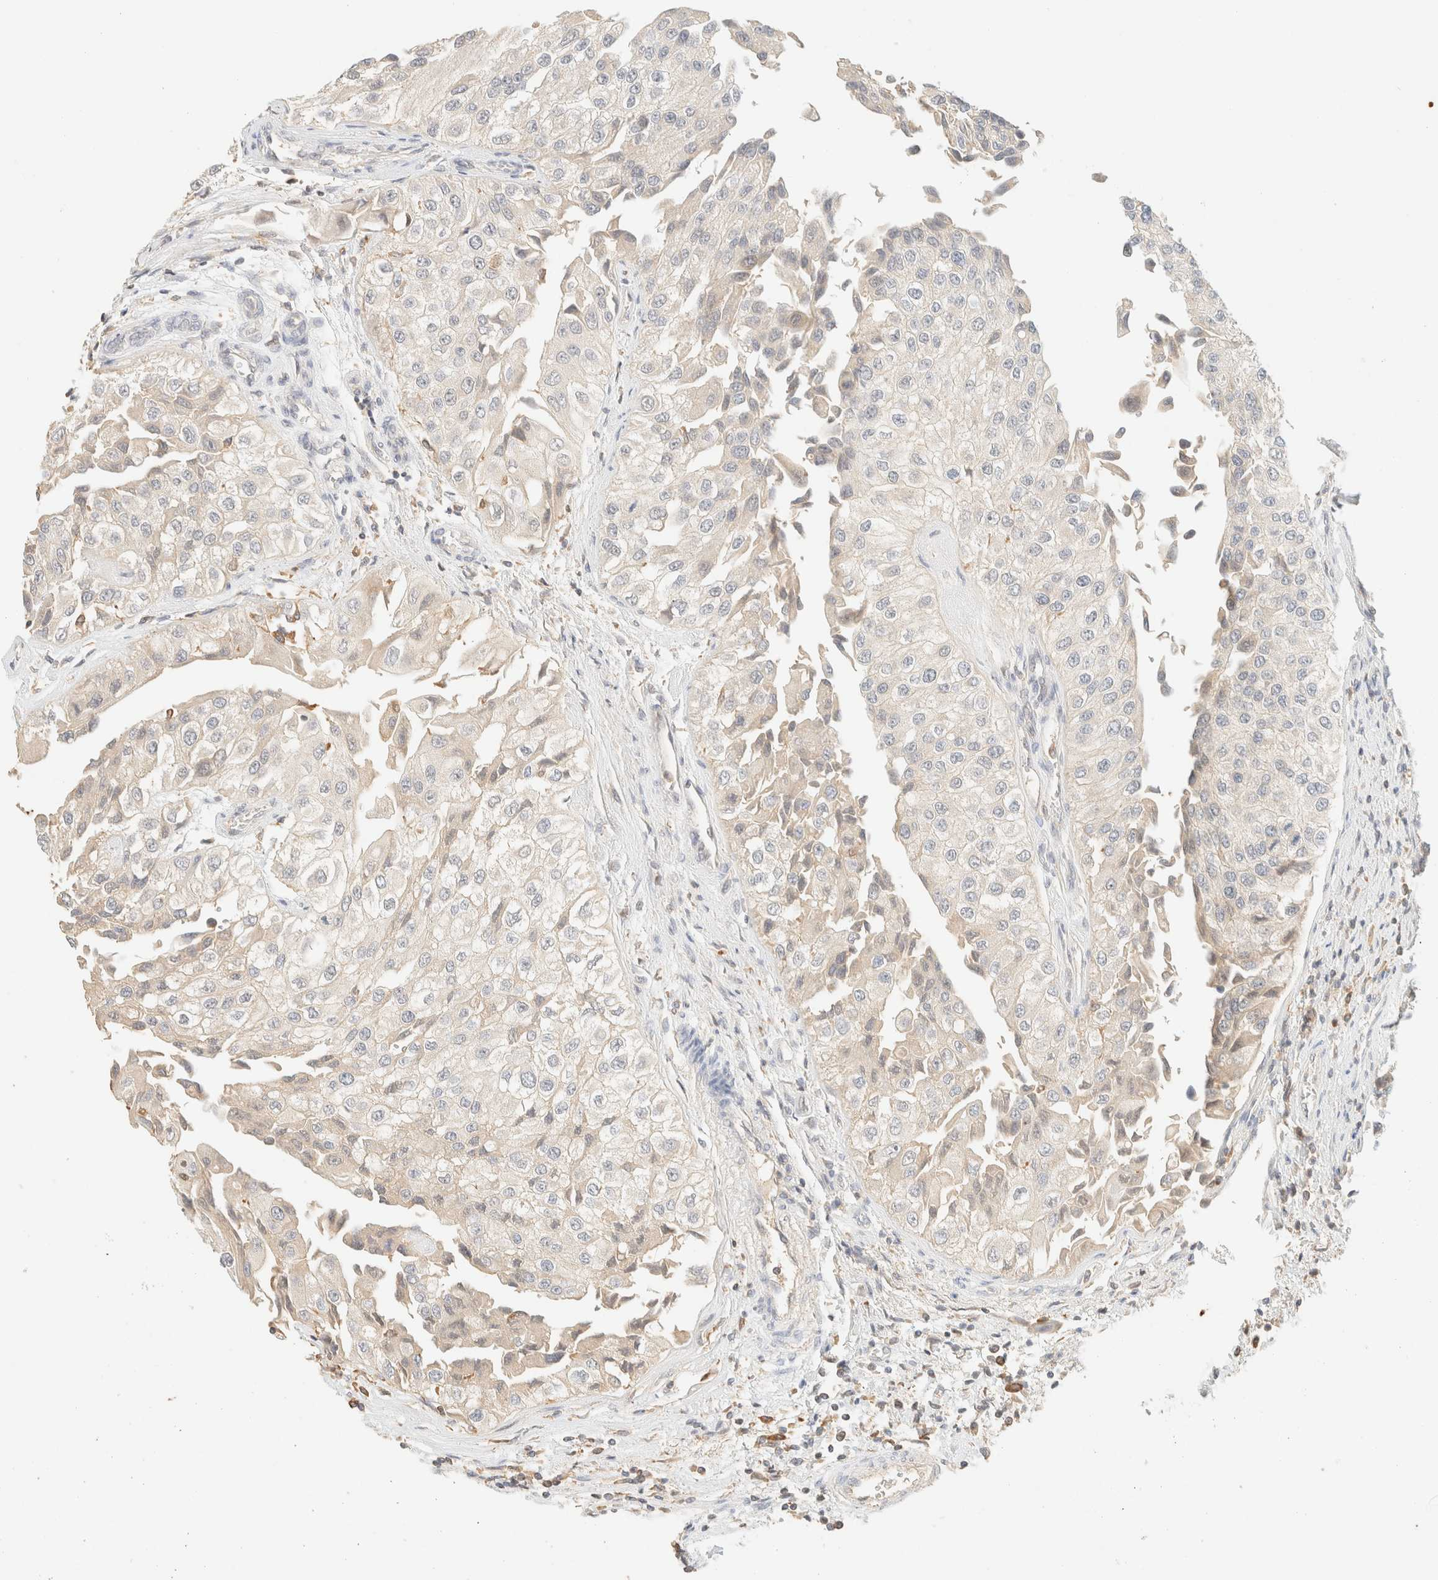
{"staining": {"intensity": "negative", "quantity": "none", "location": "none"}, "tissue": "urothelial cancer", "cell_type": "Tumor cells", "image_type": "cancer", "snomed": [{"axis": "morphology", "description": "Urothelial carcinoma, High grade"}, {"axis": "topography", "description": "Kidney"}, {"axis": "topography", "description": "Urinary bladder"}], "caption": "Immunohistochemistry of human urothelial carcinoma (high-grade) exhibits no staining in tumor cells. (DAB immunohistochemistry (IHC) visualized using brightfield microscopy, high magnification).", "gene": "TIMD4", "patient": {"sex": "male", "age": 77}}